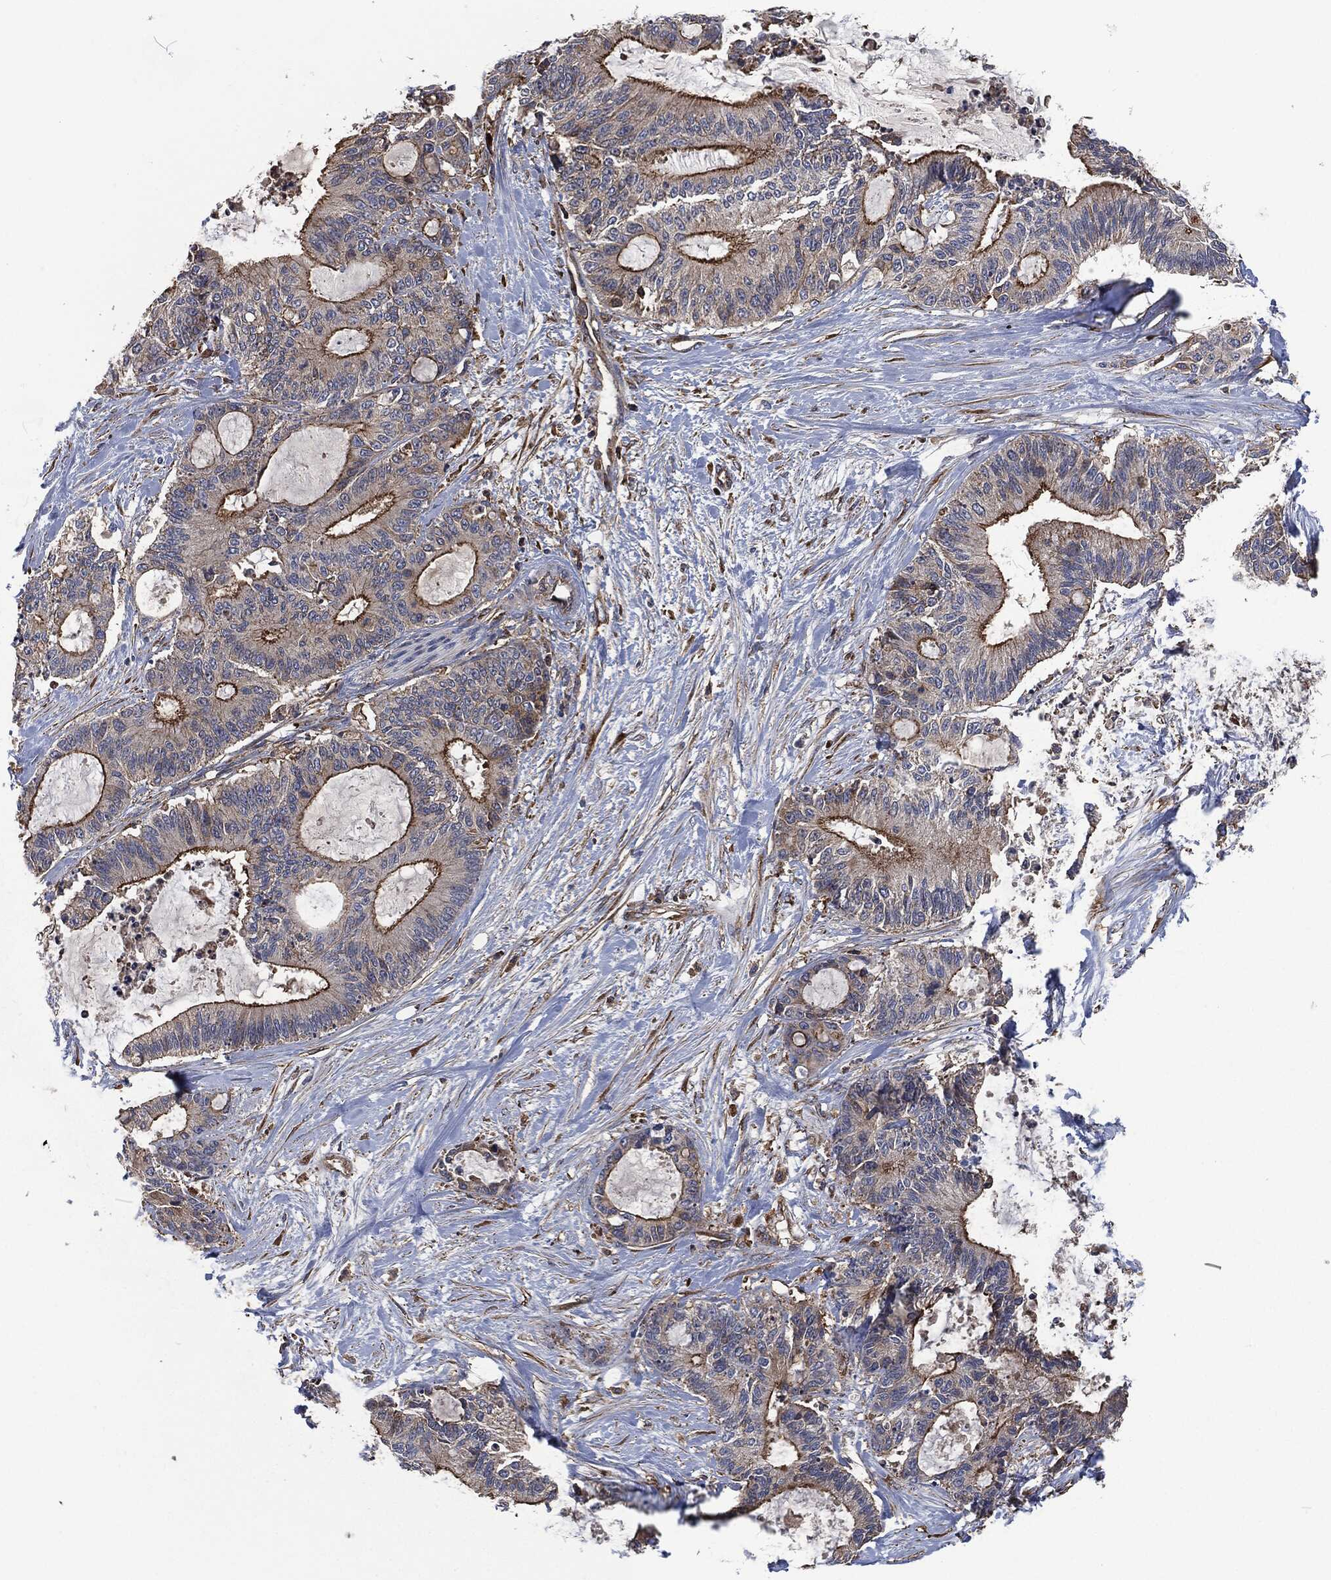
{"staining": {"intensity": "strong", "quantity": "<25%", "location": "cytoplasmic/membranous"}, "tissue": "liver cancer", "cell_type": "Tumor cells", "image_type": "cancer", "snomed": [{"axis": "morphology", "description": "Cholangiocarcinoma"}, {"axis": "topography", "description": "Liver"}], "caption": "Liver cancer stained with immunohistochemistry (IHC) demonstrates strong cytoplasmic/membranous staining in approximately <25% of tumor cells.", "gene": "LGALS9", "patient": {"sex": "female", "age": 73}}